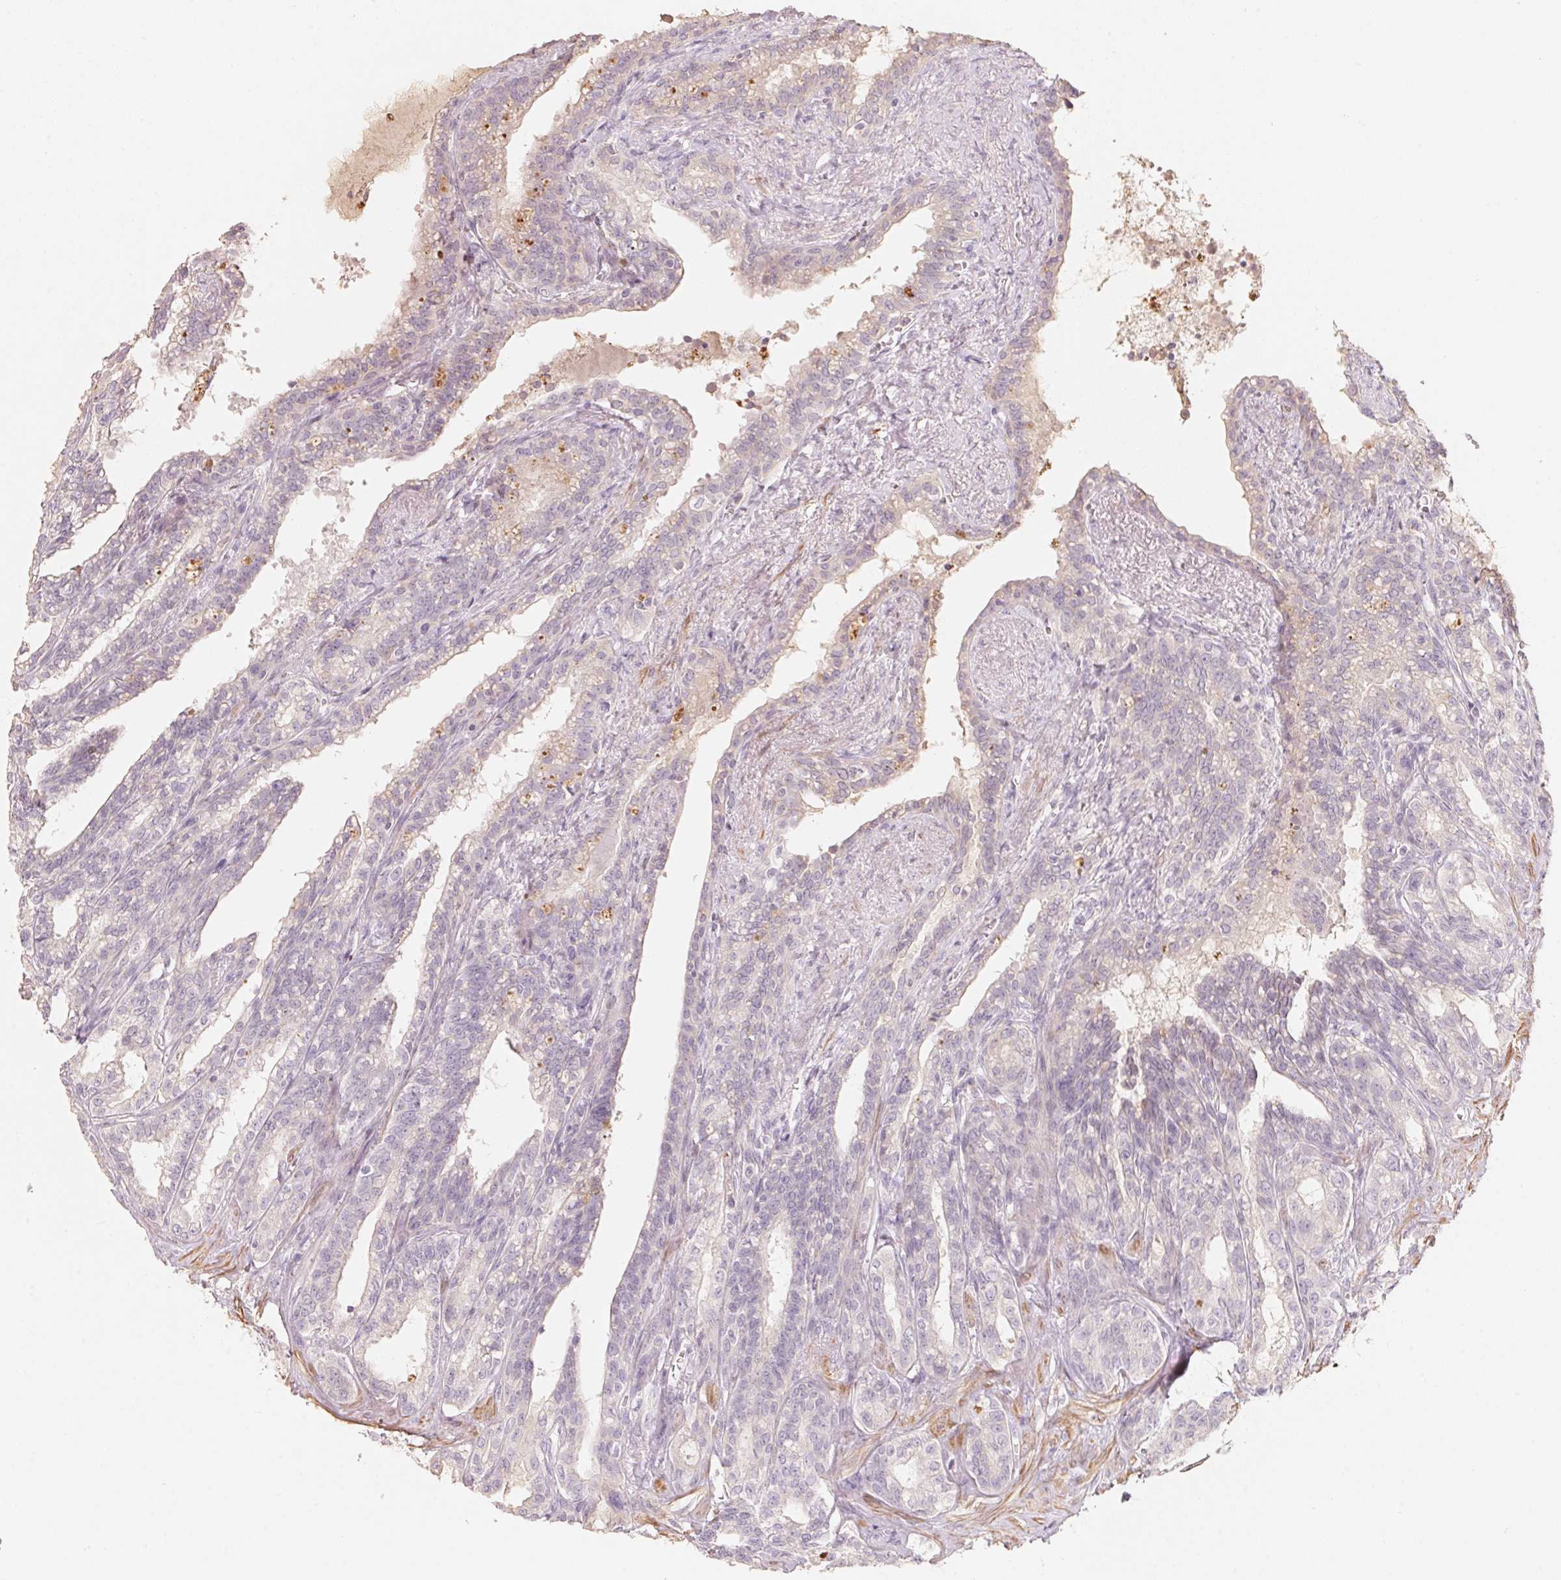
{"staining": {"intensity": "moderate", "quantity": "25%-75%", "location": "cytoplasmic/membranous"}, "tissue": "seminal vesicle", "cell_type": "Glandular cells", "image_type": "normal", "snomed": [{"axis": "morphology", "description": "Normal tissue, NOS"}, {"axis": "morphology", "description": "Urothelial carcinoma, NOS"}, {"axis": "topography", "description": "Urinary bladder"}, {"axis": "topography", "description": "Seminal veicle"}], "caption": "Immunohistochemical staining of unremarkable seminal vesicle exhibits moderate cytoplasmic/membranous protein positivity in approximately 25%-75% of glandular cells. Using DAB (brown) and hematoxylin (blue) stains, captured at high magnification using brightfield microscopy.", "gene": "TP53AIP1", "patient": {"sex": "male", "age": 76}}